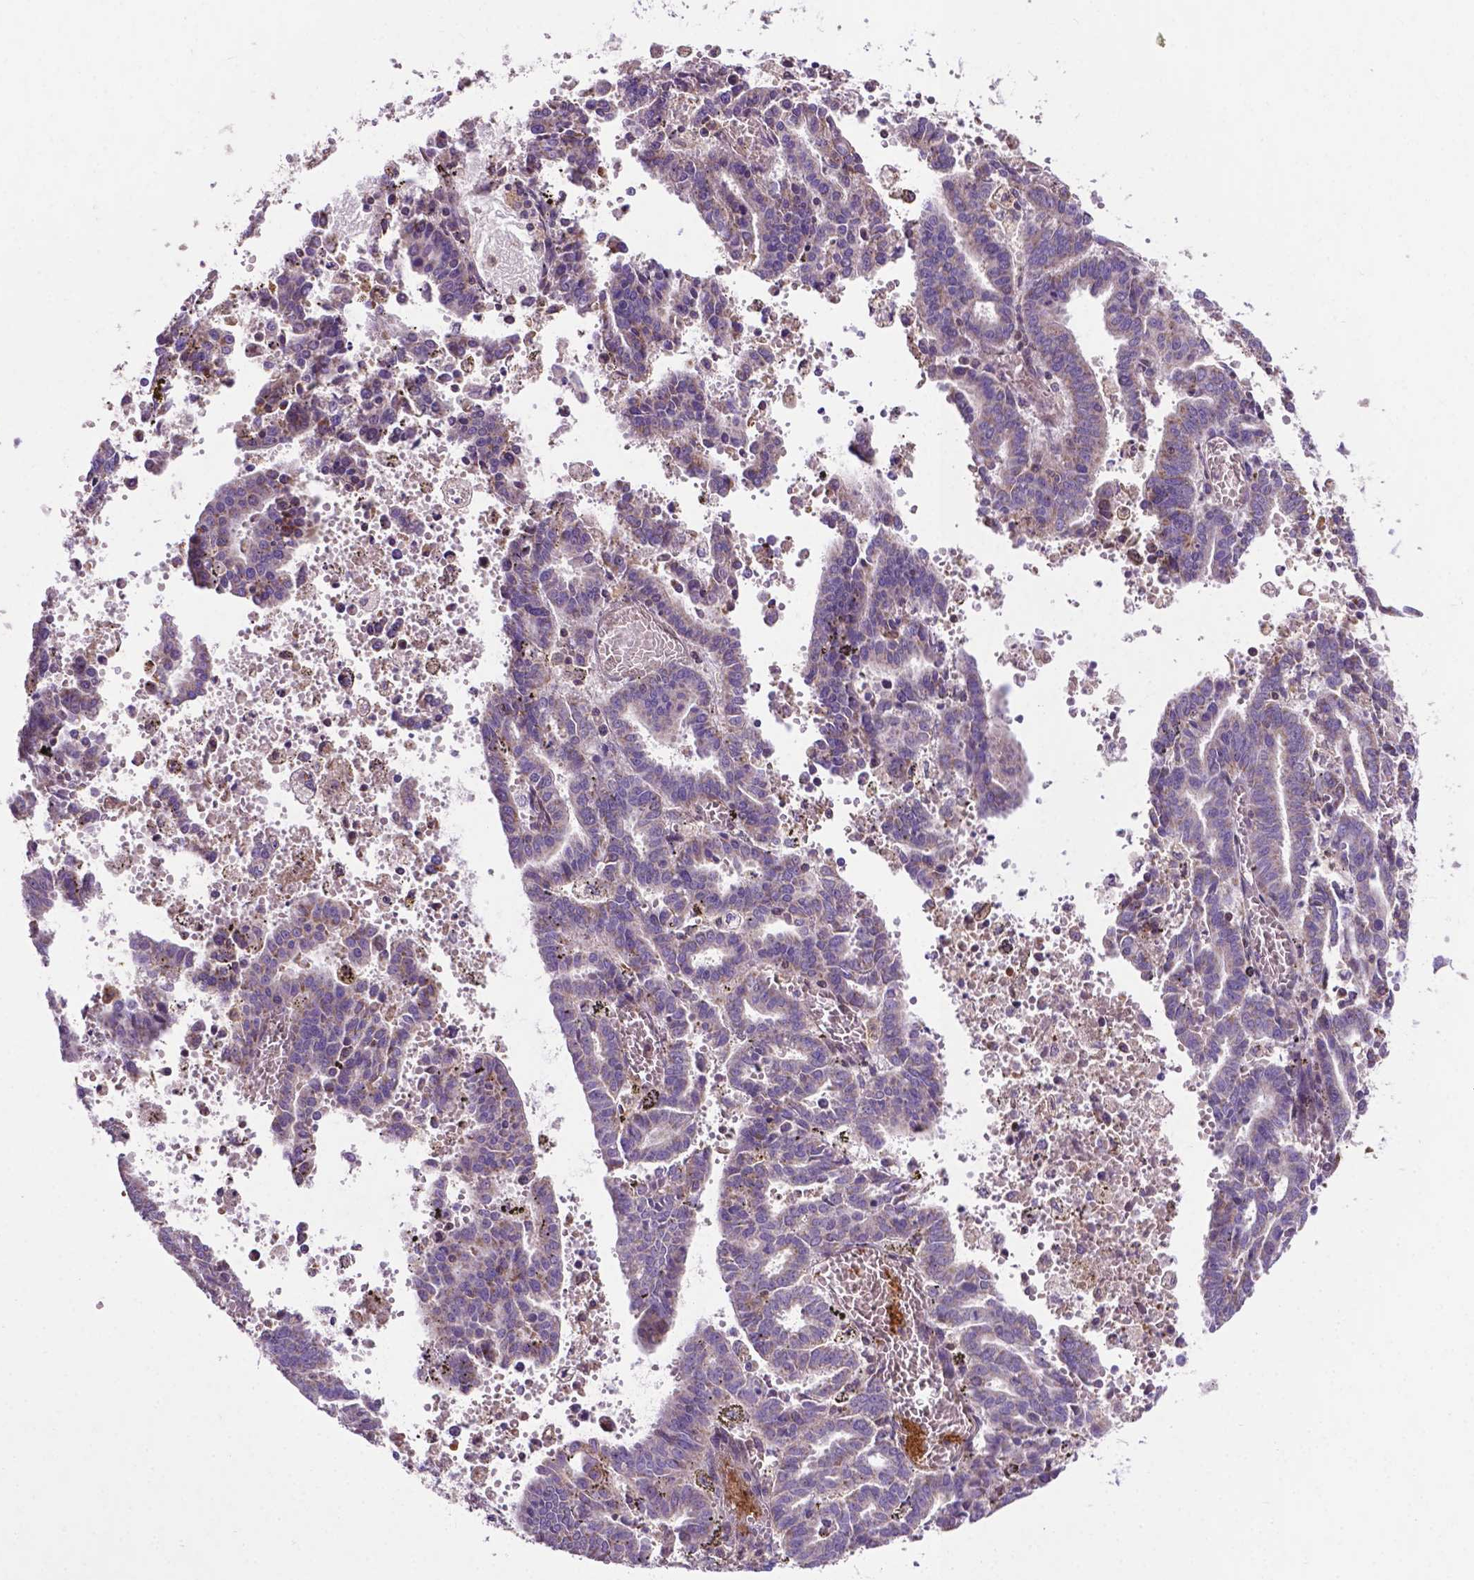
{"staining": {"intensity": "weak", "quantity": "<25%", "location": "cytoplasmic/membranous"}, "tissue": "endometrial cancer", "cell_type": "Tumor cells", "image_type": "cancer", "snomed": [{"axis": "morphology", "description": "Adenocarcinoma, NOS"}, {"axis": "topography", "description": "Uterus"}], "caption": "A histopathology image of human endometrial adenocarcinoma is negative for staining in tumor cells.", "gene": "SPNS2", "patient": {"sex": "female", "age": 83}}